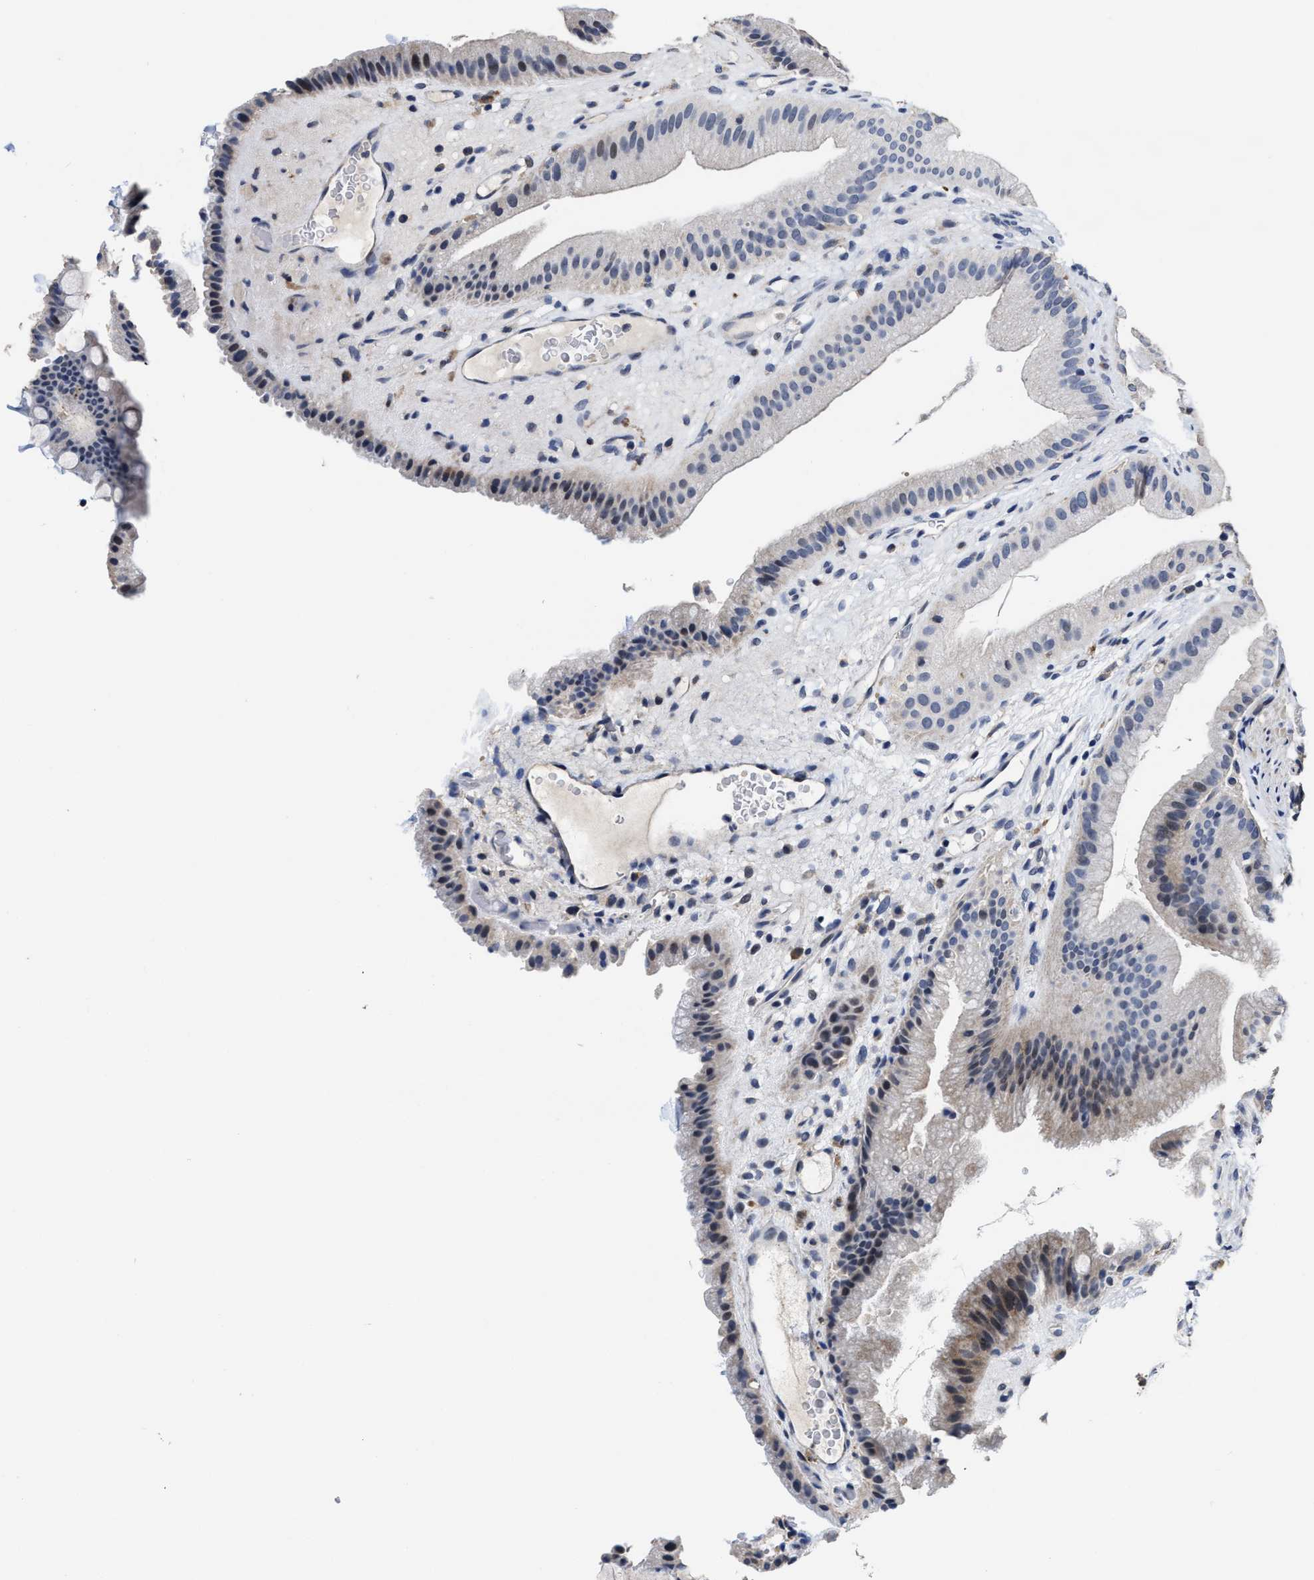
{"staining": {"intensity": "weak", "quantity": "<25%", "location": "cytoplasmic/membranous"}, "tissue": "gallbladder", "cell_type": "Glandular cells", "image_type": "normal", "snomed": [{"axis": "morphology", "description": "Normal tissue, NOS"}, {"axis": "topography", "description": "Gallbladder"}], "caption": "Image shows no protein expression in glandular cells of benign gallbladder.", "gene": "ZFAT", "patient": {"sex": "male", "age": 49}}